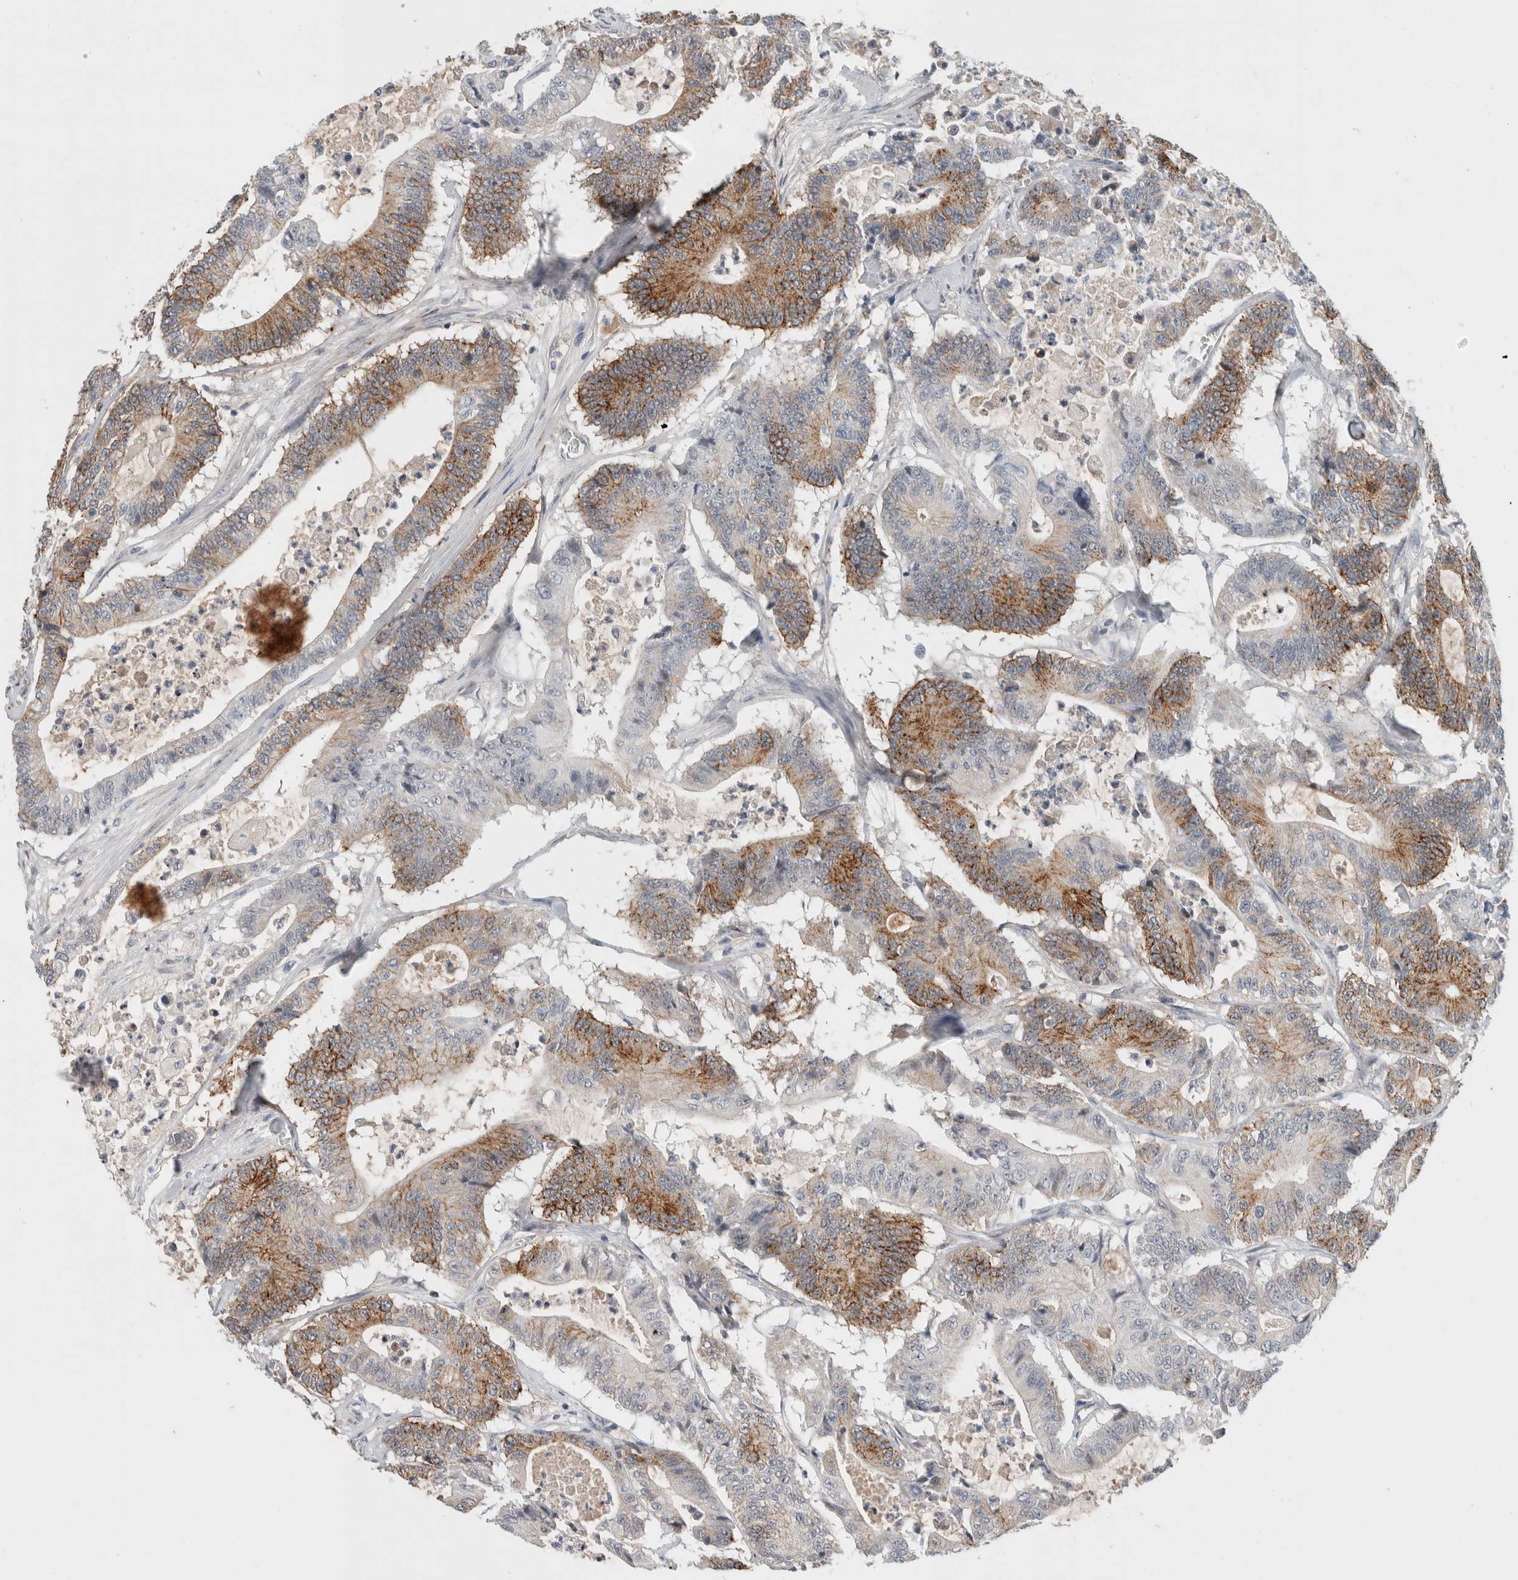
{"staining": {"intensity": "moderate", "quantity": ">75%", "location": "cytoplasmic/membranous"}, "tissue": "colorectal cancer", "cell_type": "Tumor cells", "image_type": "cancer", "snomed": [{"axis": "morphology", "description": "Adenocarcinoma, NOS"}, {"axis": "topography", "description": "Colon"}], "caption": "Protein analysis of colorectal adenocarcinoma tissue demonstrates moderate cytoplasmic/membranous positivity in about >75% of tumor cells.", "gene": "HCN3", "patient": {"sex": "female", "age": 84}}